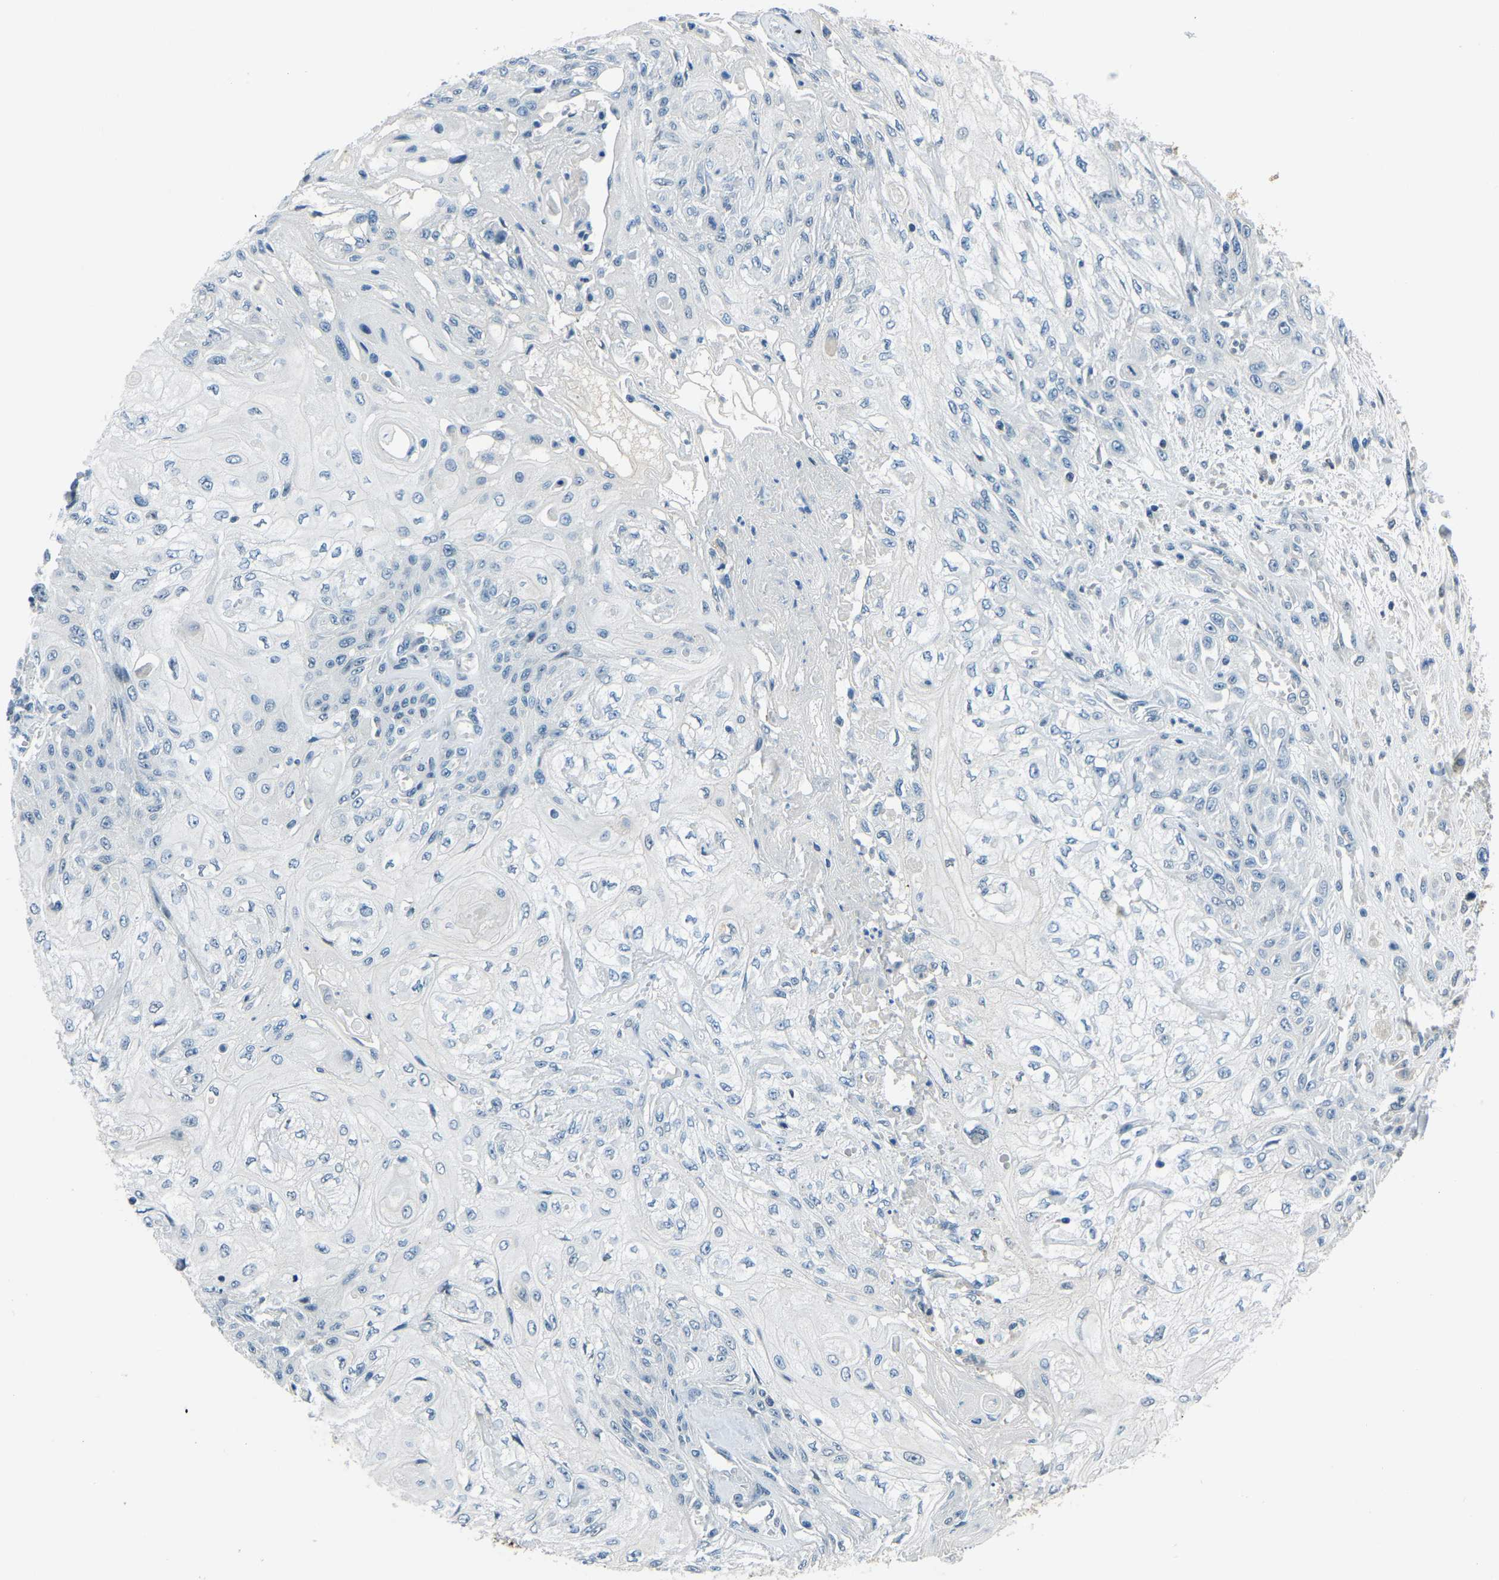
{"staining": {"intensity": "negative", "quantity": "none", "location": "none"}, "tissue": "skin cancer", "cell_type": "Tumor cells", "image_type": "cancer", "snomed": [{"axis": "morphology", "description": "Squamous cell carcinoma, NOS"}, {"axis": "morphology", "description": "Squamous cell carcinoma, metastatic, NOS"}, {"axis": "topography", "description": "Skin"}, {"axis": "topography", "description": "Lymph node"}], "caption": "DAB (3,3'-diaminobenzidine) immunohistochemical staining of skin cancer (squamous cell carcinoma) demonstrates no significant positivity in tumor cells.", "gene": "XIRP1", "patient": {"sex": "male", "age": 75}}